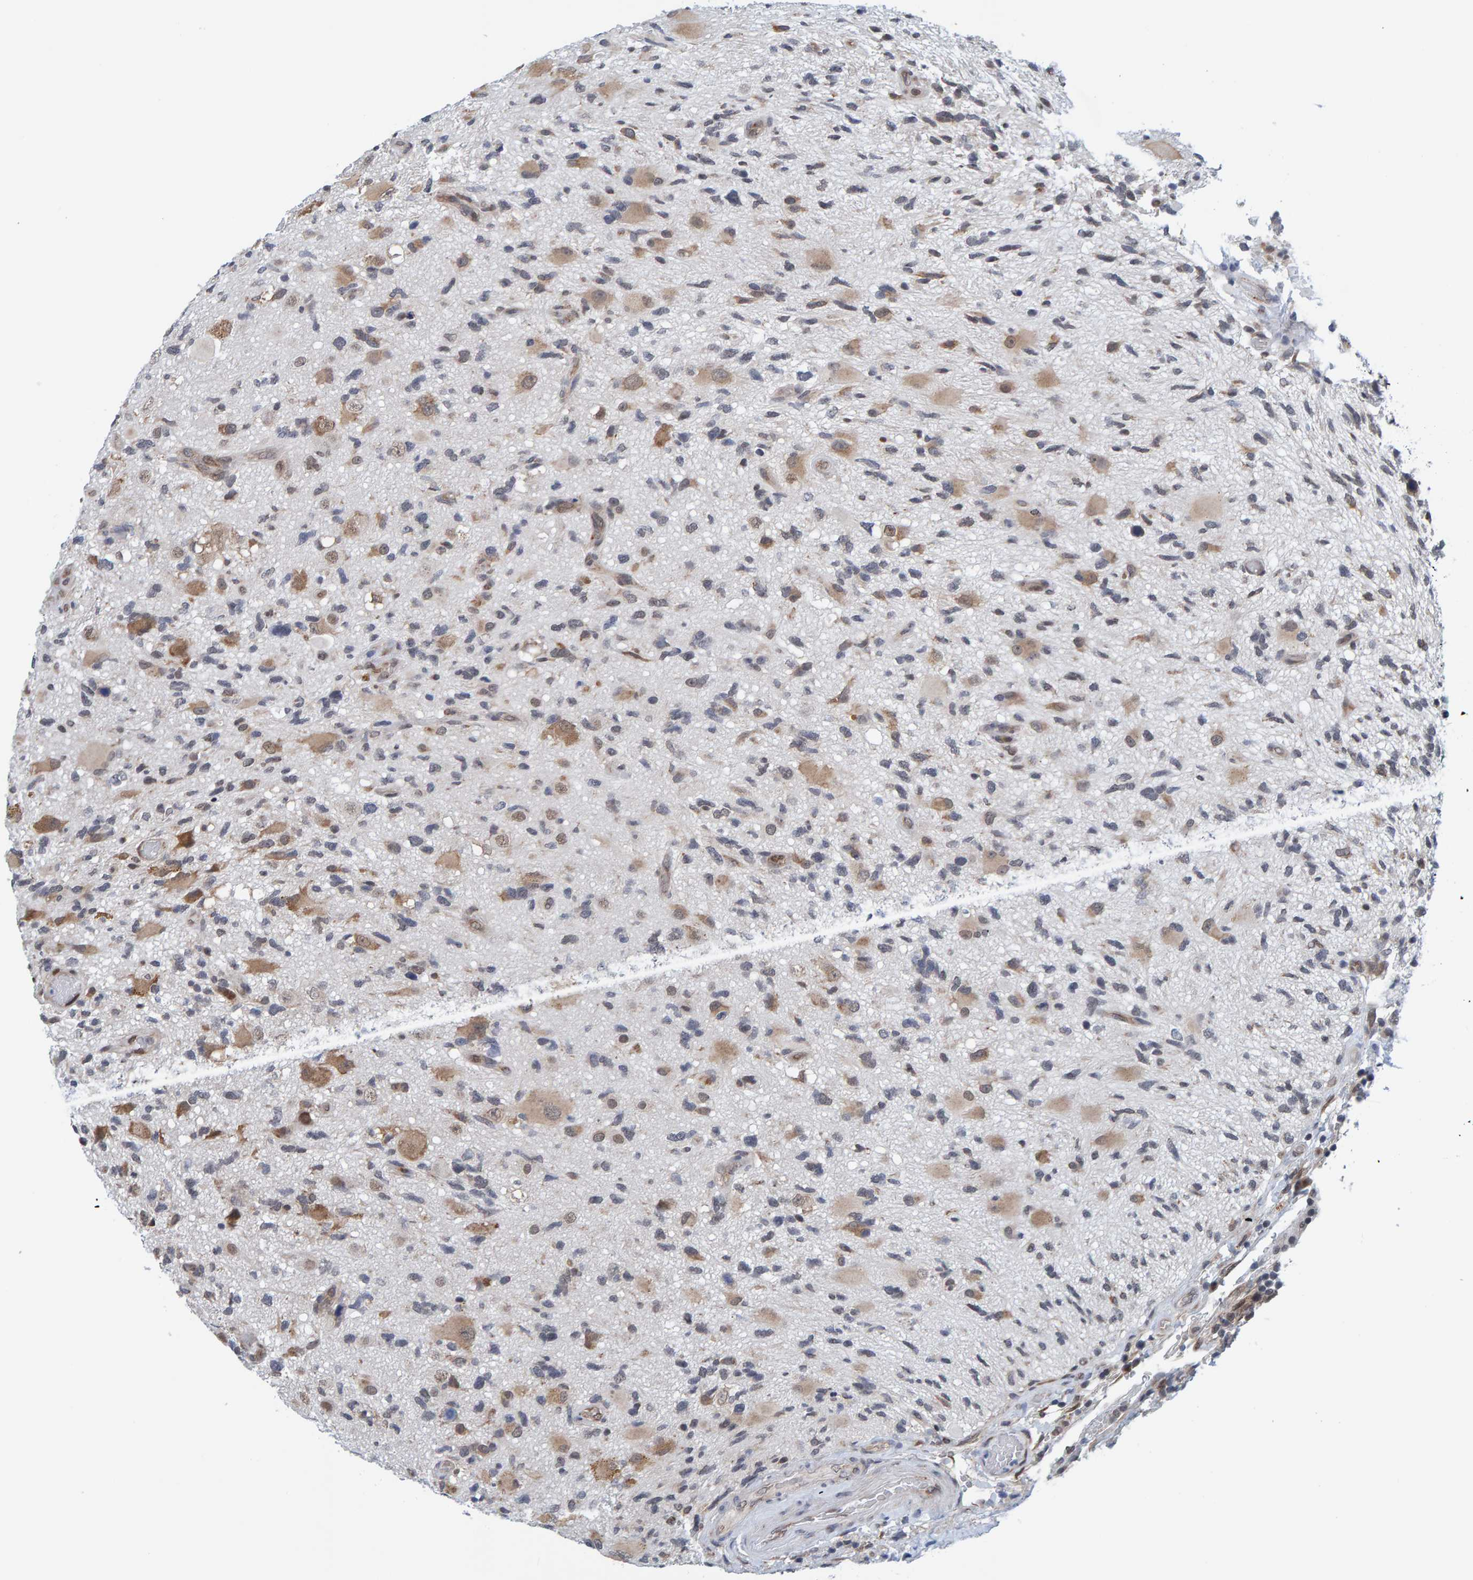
{"staining": {"intensity": "moderate", "quantity": "25%-75%", "location": "cytoplasmic/membranous"}, "tissue": "glioma", "cell_type": "Tumor cells", "image_type": "cancer", "snomed": [{"axis": "morphology", "description": "Glioma, malignant, High grade"}, {"axis": "topography", "description": "Brain"}], "caption": "A medium amount of moderate cytoplasmic/membranous positivity is seen in about 25%-75% of tumor cells in glioma tissue.", "gene": "SCRN2", "patient": {"sex": "male", "age": 33}}